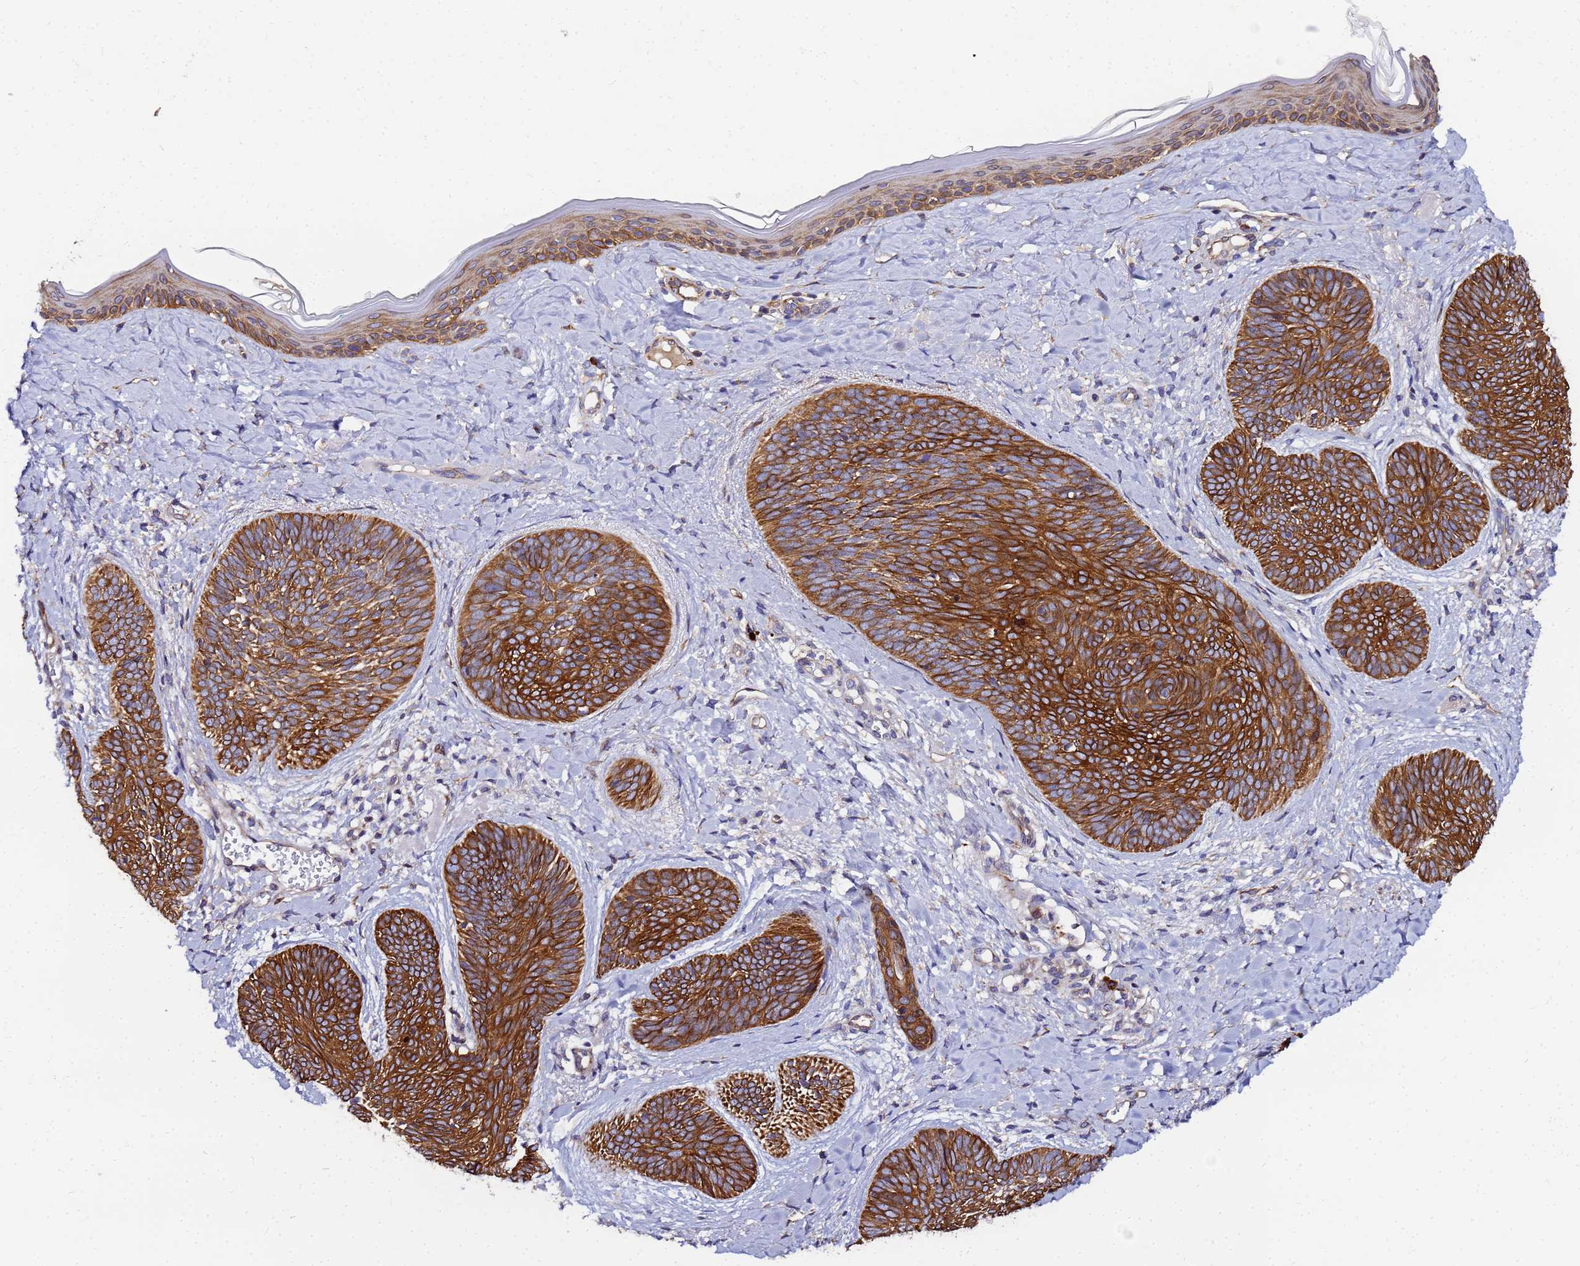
{"staining": {"intensity": "strong", "quantity": ">75%", "location": "cytoplasmic/membranous"}, "tissue": "skin cancer", "cell_type": "Tumor cells", "image_type": "cancer", "snomed": [{"axis": "morphology", "description": "Basal cell carcinoma"}, {"axis": "topography", "description": "Skin"}], "caption": "A brown stain highlights strong cytoplasmic/membranous staining of a protein in skin cancer (basal cell carcinoma) tumor cells.", "gene": "POM121", "patient": {"sex": "female", "age": 81}}